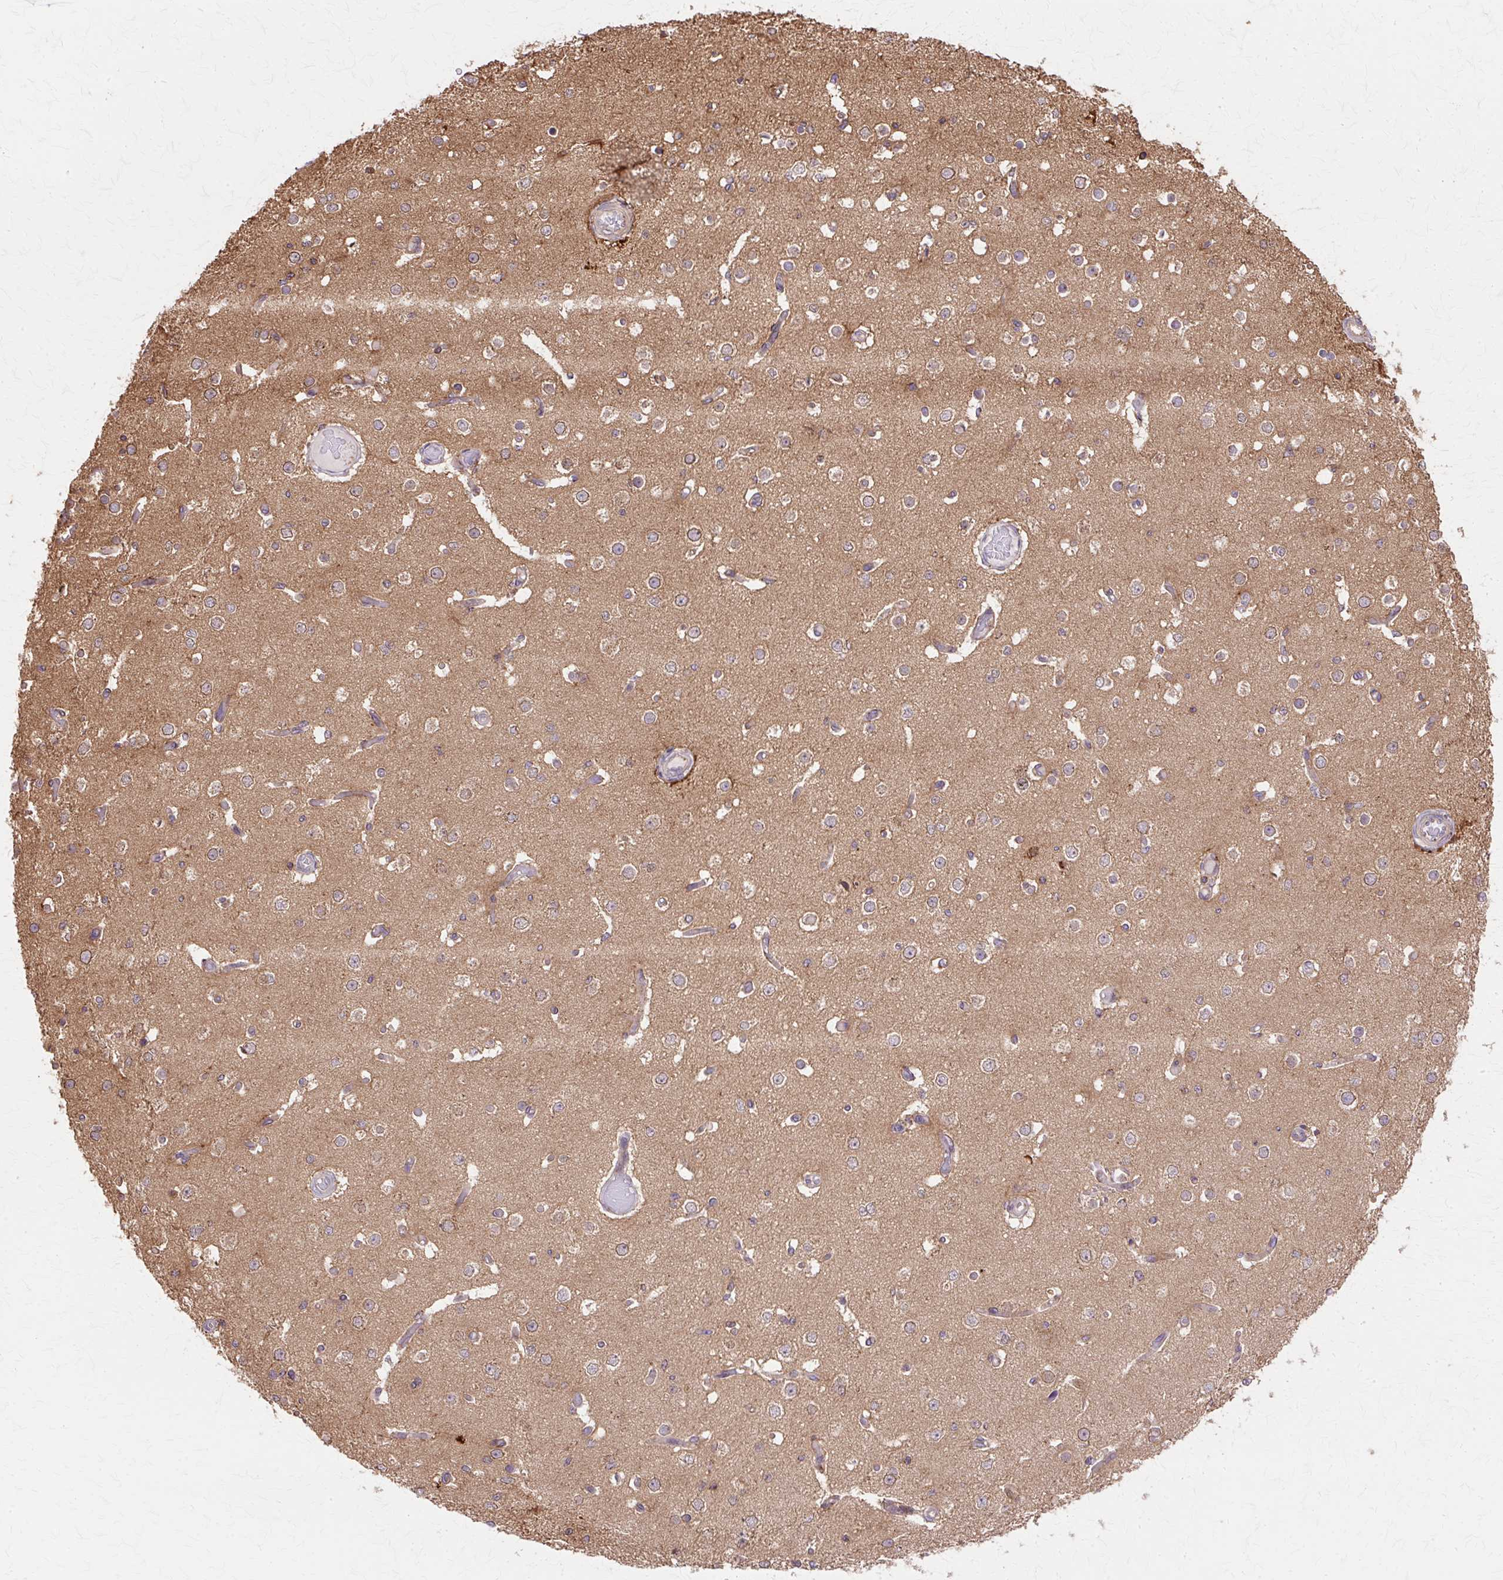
{"staining": {"intensity": "negative", "quantity": "none", "location": "none"}, "tissue": "cerebral cortex", "cell_type": "Endothelial cells", "image_type": "normal", "snomed": [{"axis": "morphology", "description": "Normal tissue, NOS"}, {"axis": "morphology", "description": "Inflammation, NOS"}, {"axis": "topography", "description": "Cerebral cortex"}], "caption": "This photomicrograph is of unremarkable cerebral cortex stained with immunohistochemistry to label a protein in brown with the nuclei are counter-stained blue. There is no expression in endothelial cells.", "gene": "COPB1", "patient": {"sex": "male", "age": 6}}